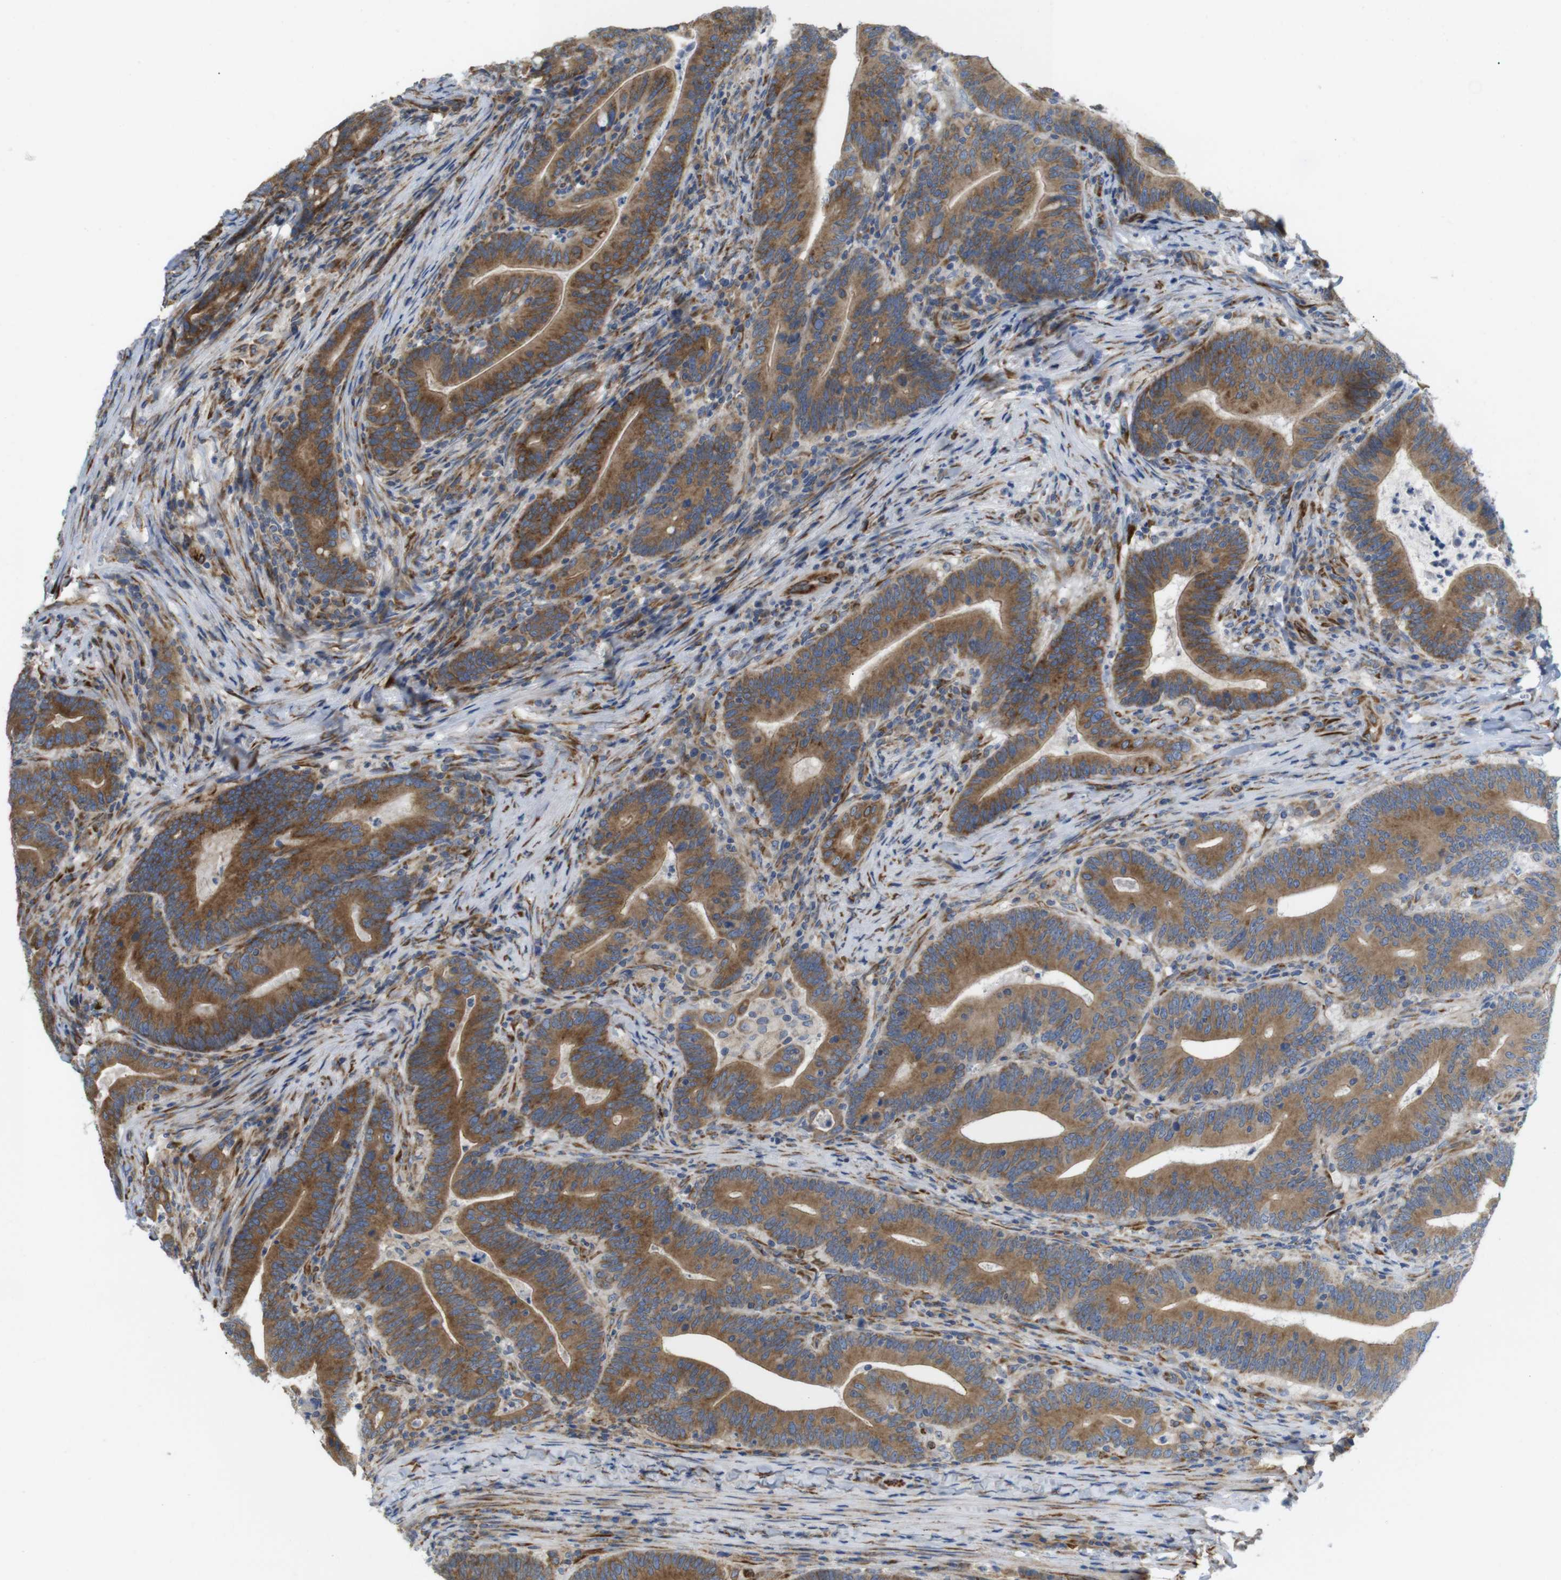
{"staining": {"intensity": "strong", "quantity": ">75%", "location": "cytoplasmic/membranous"}, "tissue": "colorectal cancer", "cell_type": "Tumor cells", "image_type": "cancer", "snomed": [{"axis": "morphology", "description": "Normal tissue, NOS"}, {"axis": "morphology", "description": "Adenocarcinoma, NOS"}, {"axis": "topography", "description": "Colon"}], "caption": "Colorectal cancer (adenocarcinoma) stained with DAB immunohistochemistry reveals high levels of strong cytoplasmic/membranous staining in approximately >75% of tumor cells.", "gene": "PCNX2", "patient": {"sex": "female", "age": 66}}